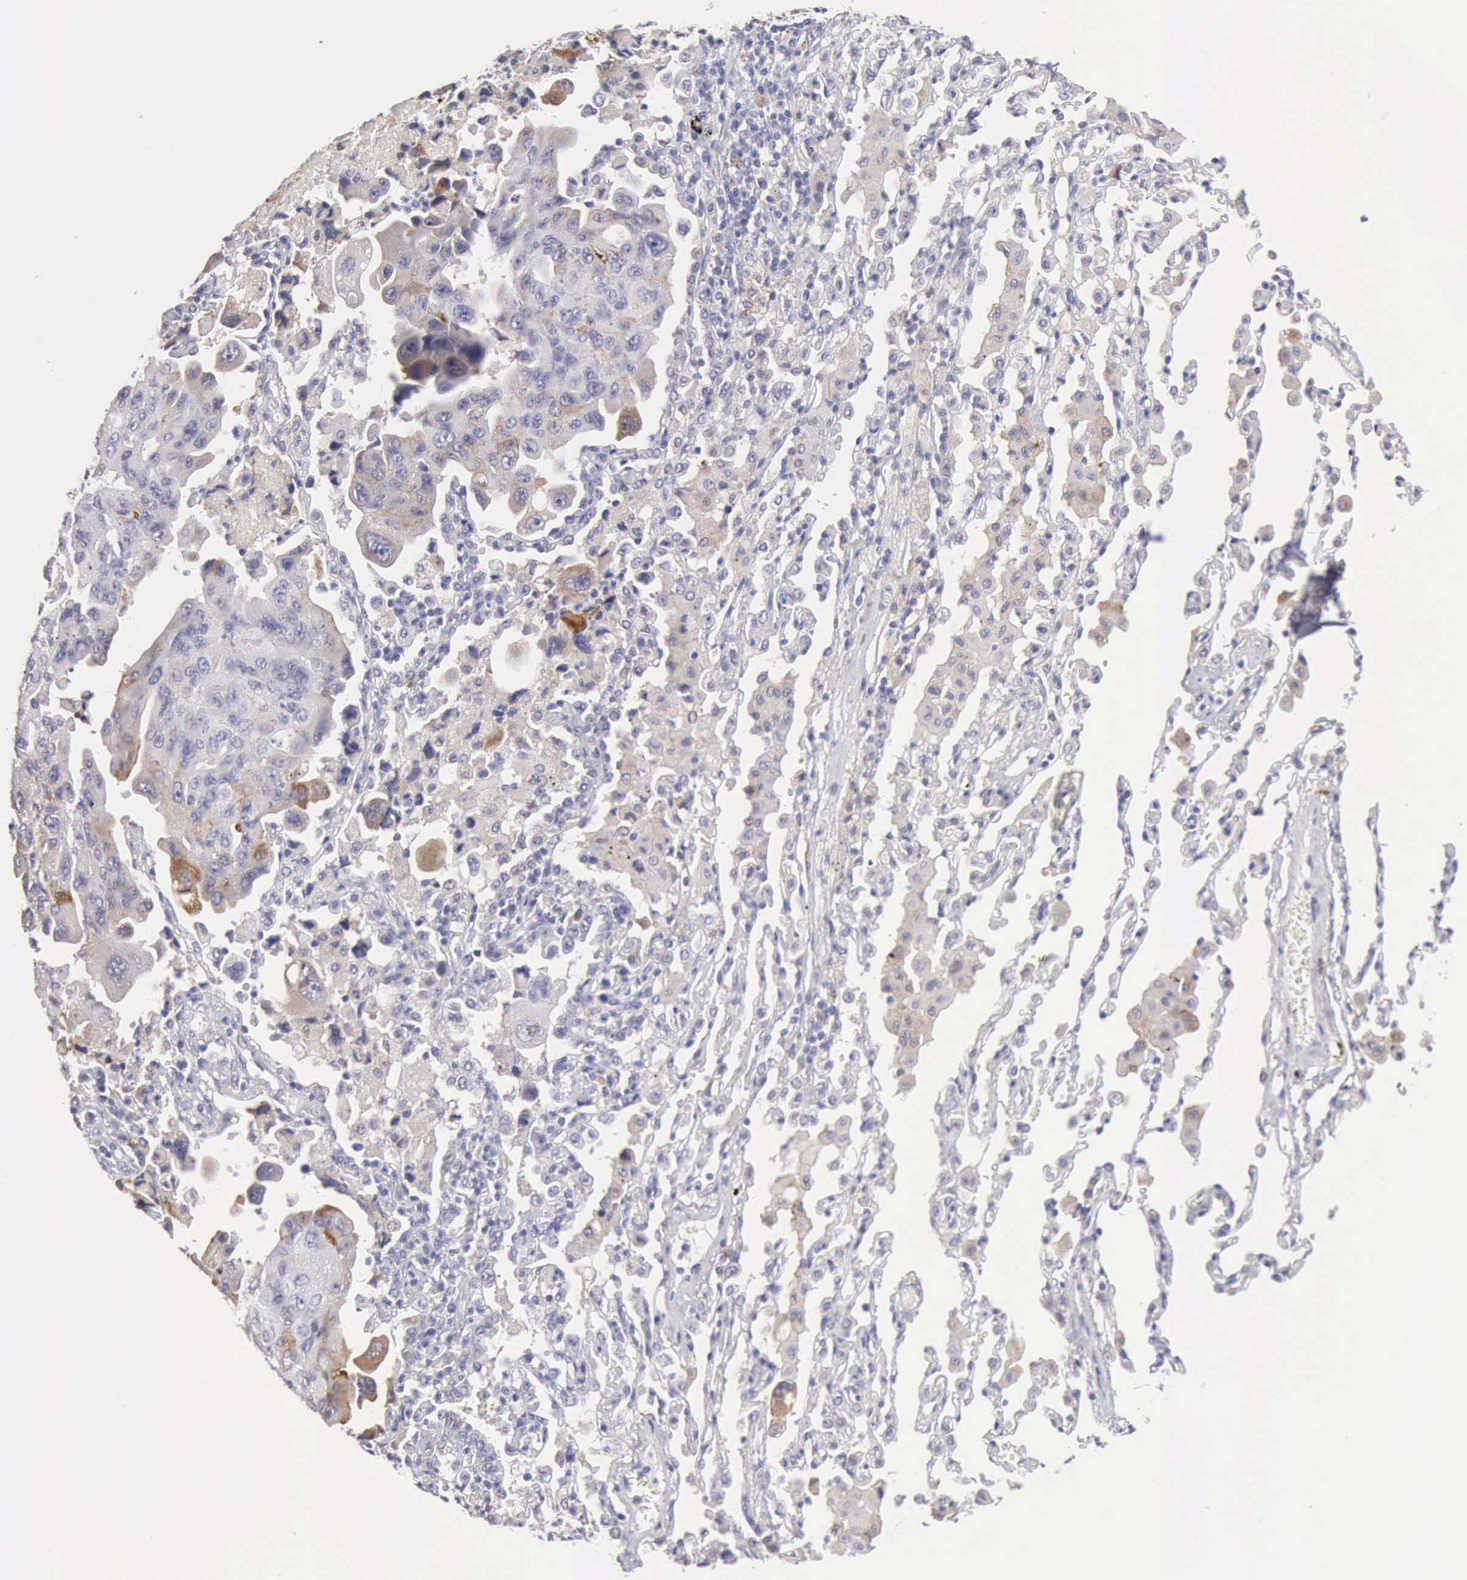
{"staining": {"intensity": "weak", "quantity": "25%-75%", "location": "cytoplasmic/membranous"}, "tissue": "lung cancer", "cell_type": "Tumor cells", "image_type": "cancer", "snomed": [{"axis": "morphology", "description": "Adenocarcinoma, NOS"}, {"axis": "topography", "description": "Lung"}], "caption": "The histopathology image reveals immunohistochemical staining of lung cancer. There is weak cytoplasmic/membranous positivity is present in approximately 25%-75% of tumor cells.", "gene": "RNASE1", "patient": {"sex": "male", "age": 64}}